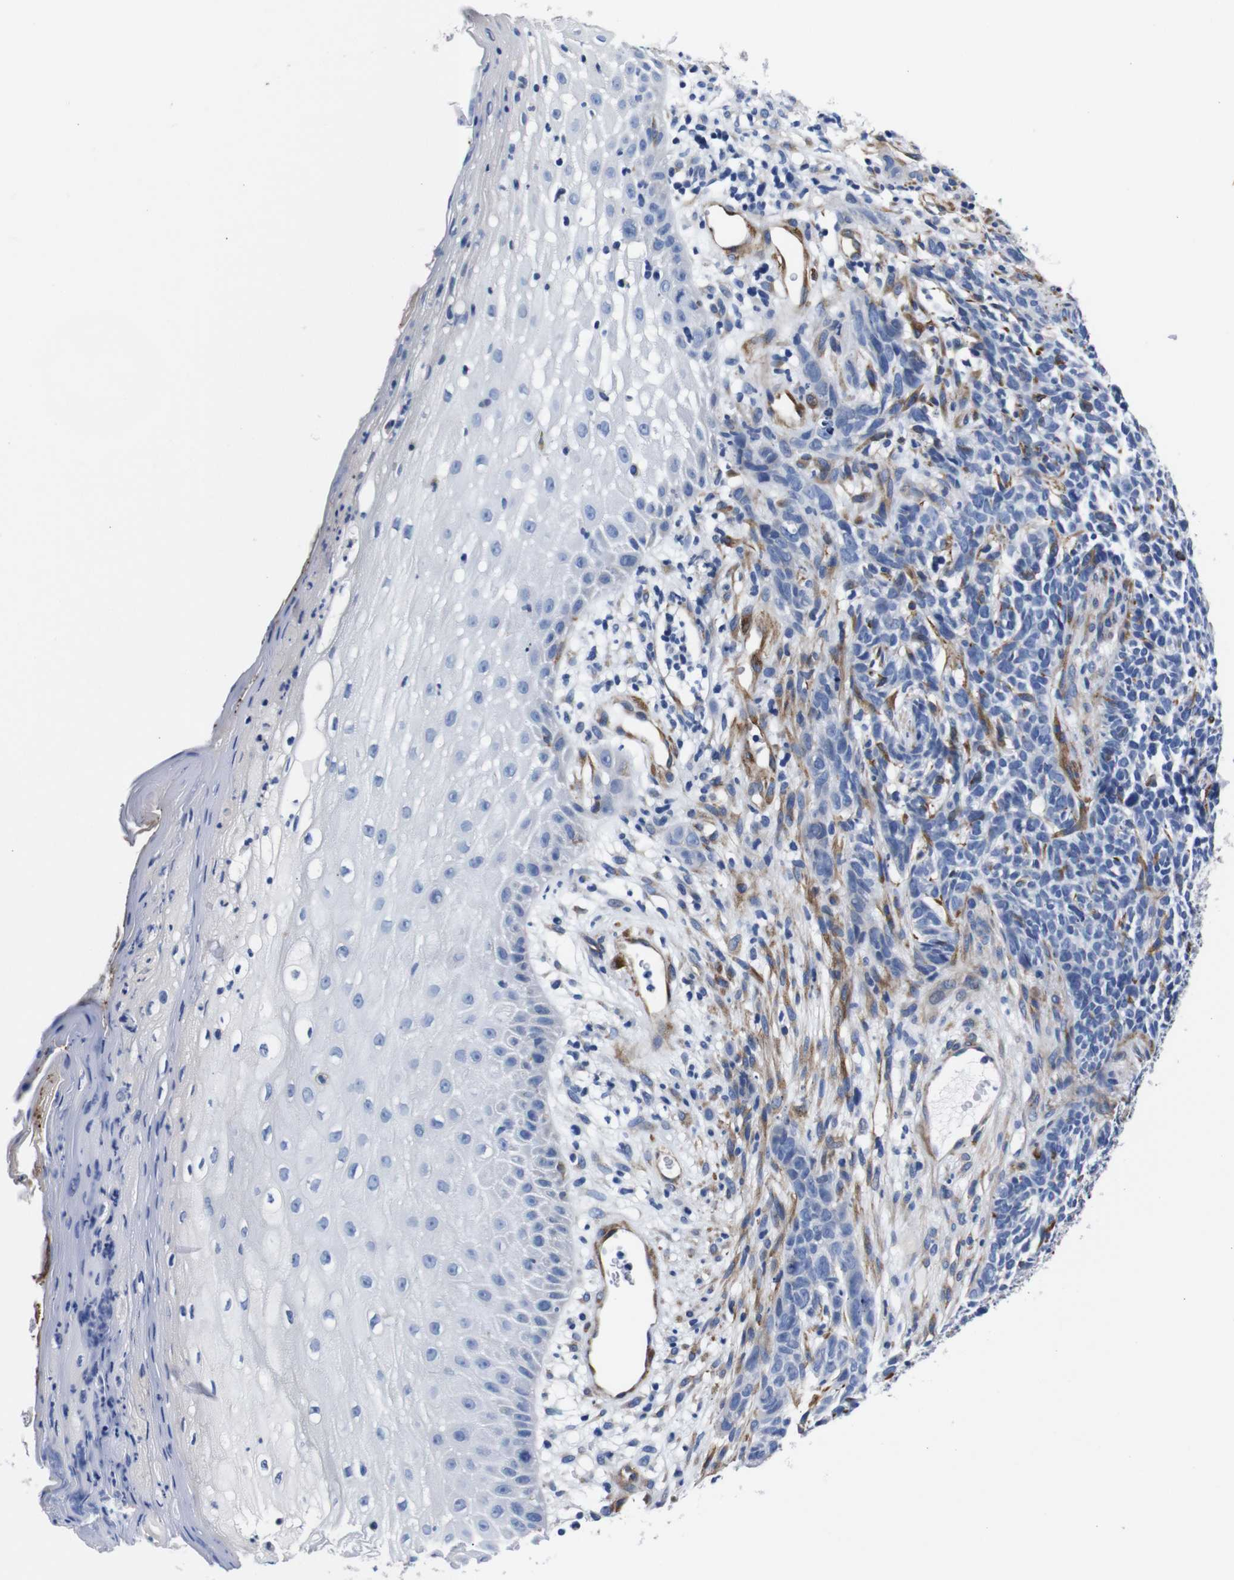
{"staining": {"intensity": "negative", "quantity": "none", "location": "none"}, "tissue": "skin cancer", "cell_type": "Tumor cells", "image_type": "cancer", "snomed": [{"axis": "morphology", "description": "Basal cell carcinoma"}, {"axis": "topography", "description": "Skin"}], "caption": "The image demonstrates no significant expression in tumor cells of basal cell carcinoma (skin). Brightfield microscopy of IHC stained with DAB (brown) and hematoxylin (blue), captured at high magnification.", "gene": "LRIG1", "patient": {"sex": "female", "age": 84}}